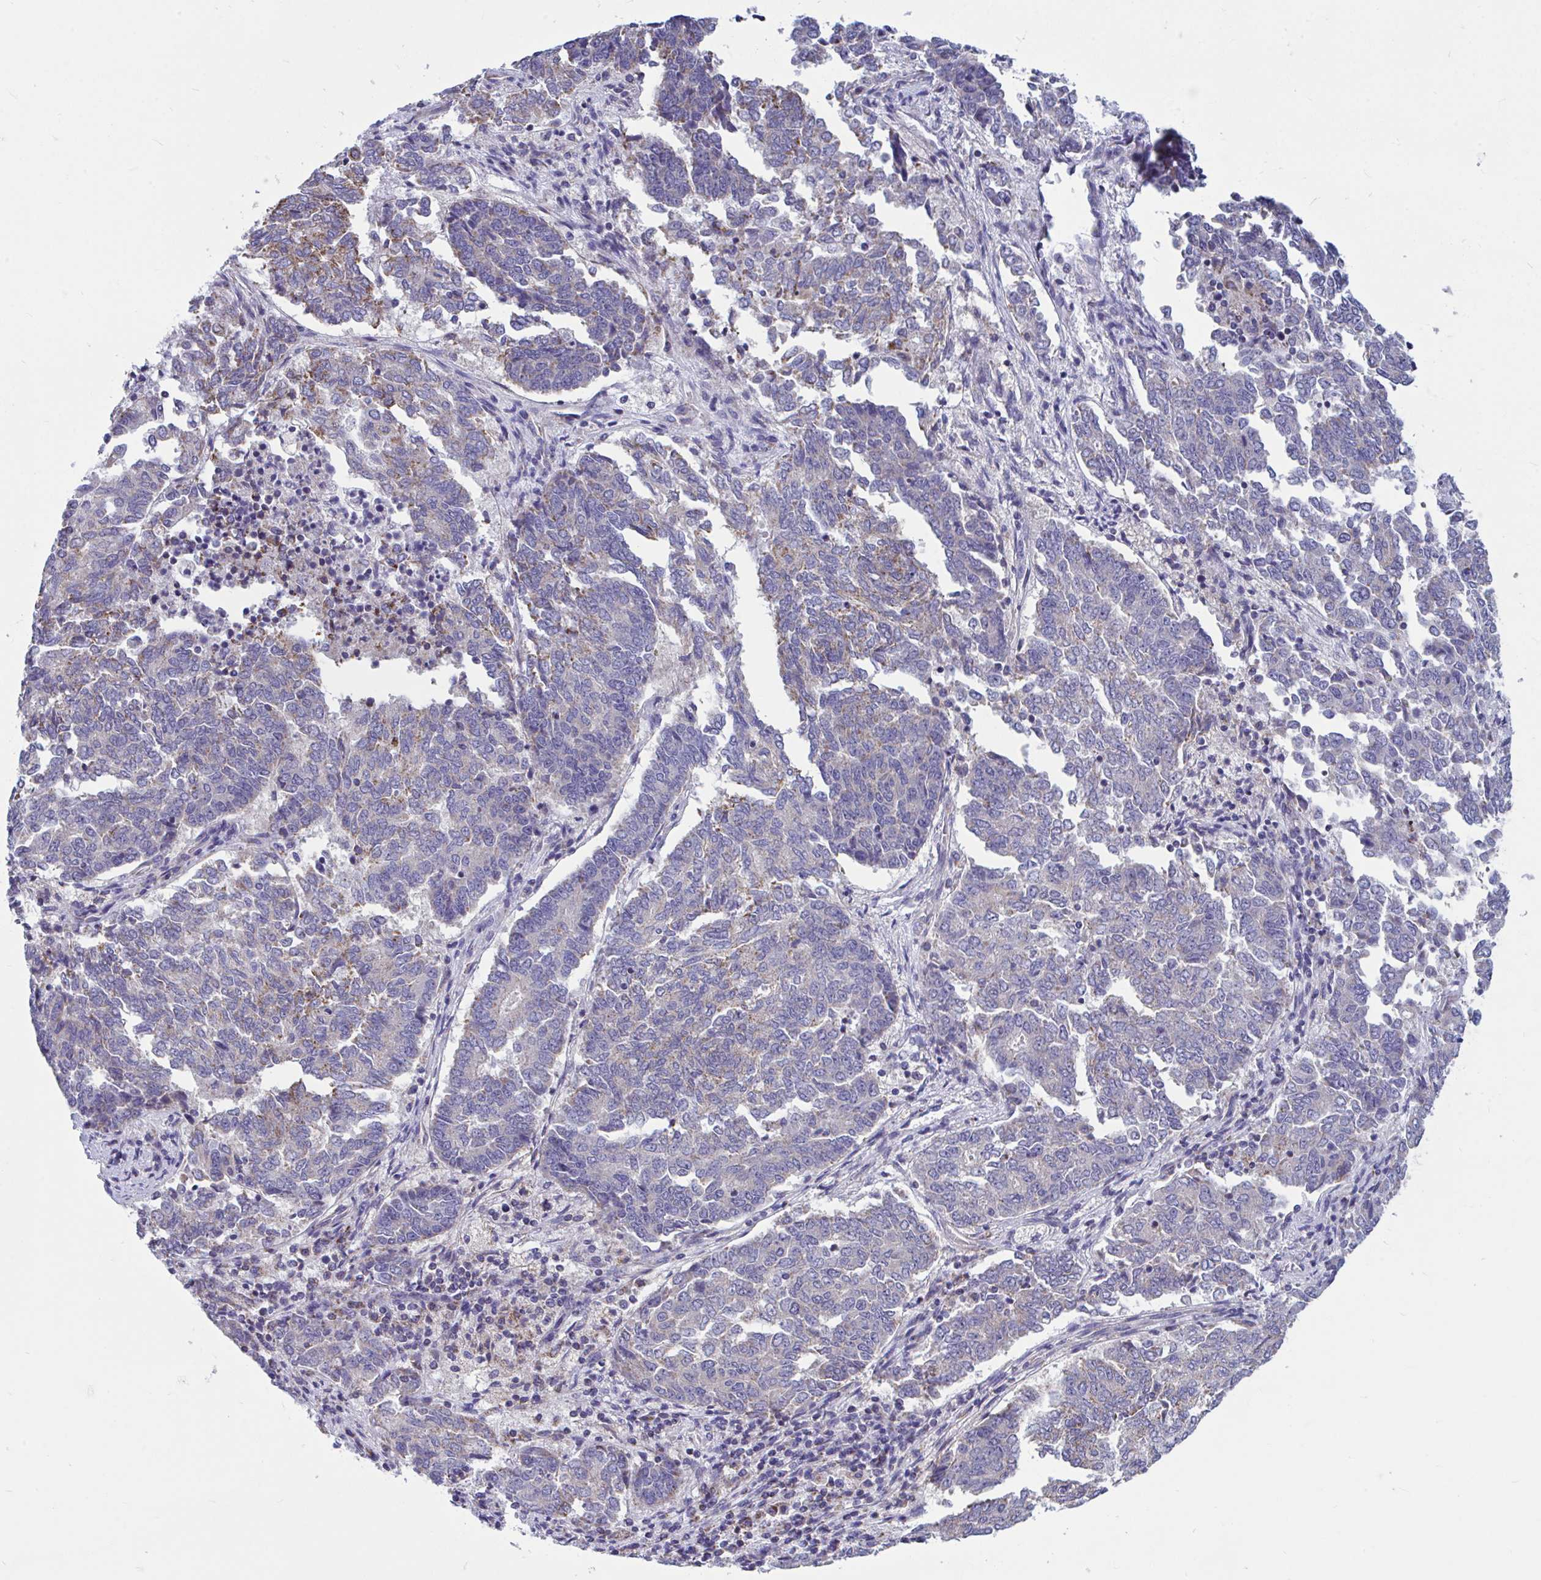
{"staining": {"intensity": "moderate", "quantity": "<25%", "location": "cytoplasmic/membranous"}, "tissue": "endometrial cancer", "cell_type": "Tumor cells", "image_type": "cancer", "snomed": [{"axis": "morphology", "description": "Adenocarcinoma, NOS"}, {"axis": "topography", "description": "Endometrium"}], "caption": "DAB immunohistochemical staining of endometrial adenocarcinoma exhibits moderate cytoplasmic/membranous protein staining in about <25% of tumor cells.", "gene": "OR13A1", "patient": {"sex": "female", "age": 80}}